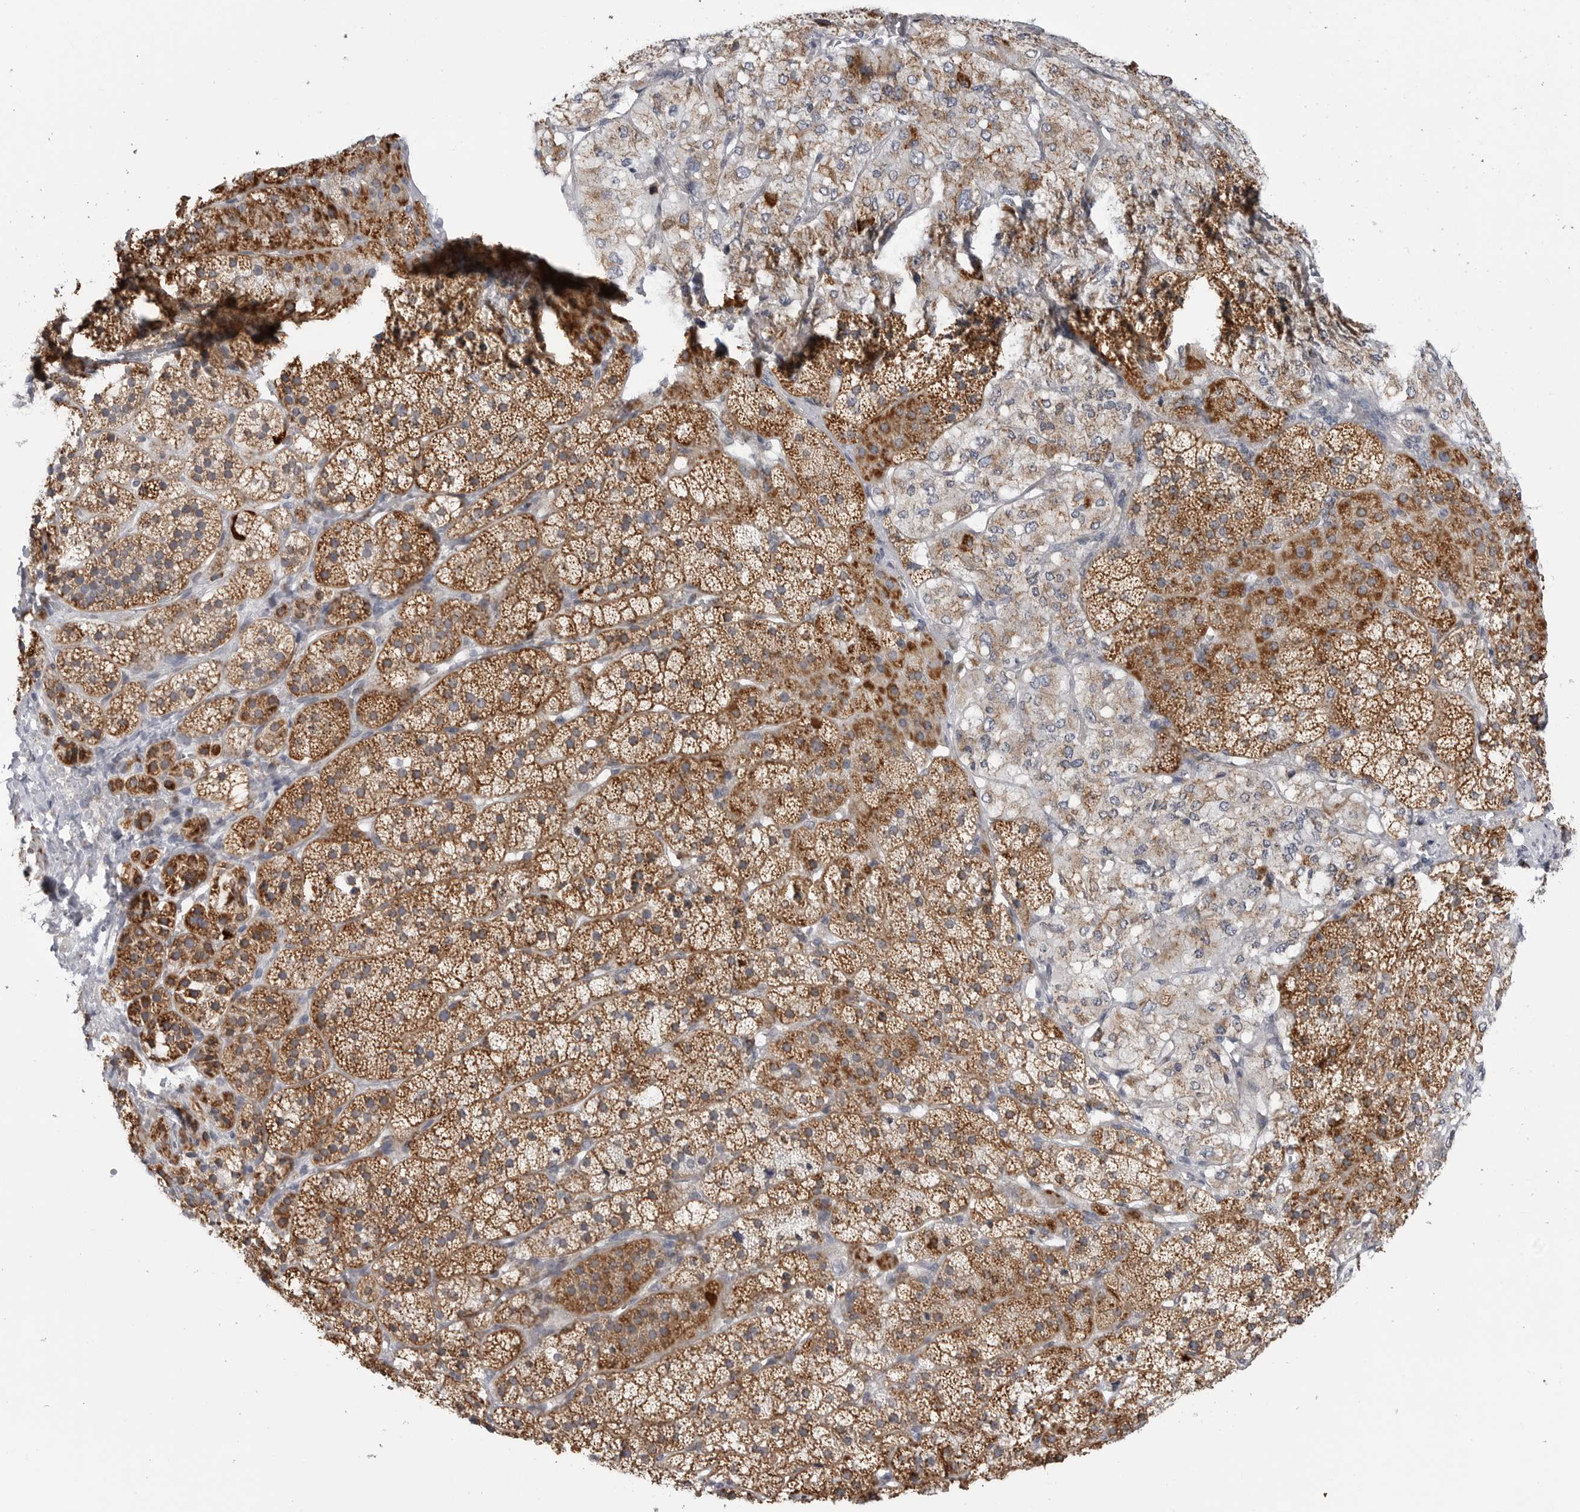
{"staining": {"intensity": "moderate", "quantity": ">75%", "location": "cytoplasmic/membranous"}, "tissue": "adrenal gland", "cell_type": "Glandular cells", "image_type": "normal", "snomed": [{"axis": "morphology", "description": "Normal tissue, NOS"}, {"axis": "topography", "description": "Adrenal gland"}], "caption": "DAB immunohistochemical staining of unremarkable adrenal gland exhibits moderate cytoplasmic/membranous protein expression in about >75% of glandular cells.", "gene": "COX5A", "patient": {"sex": "female", "age": 44}}